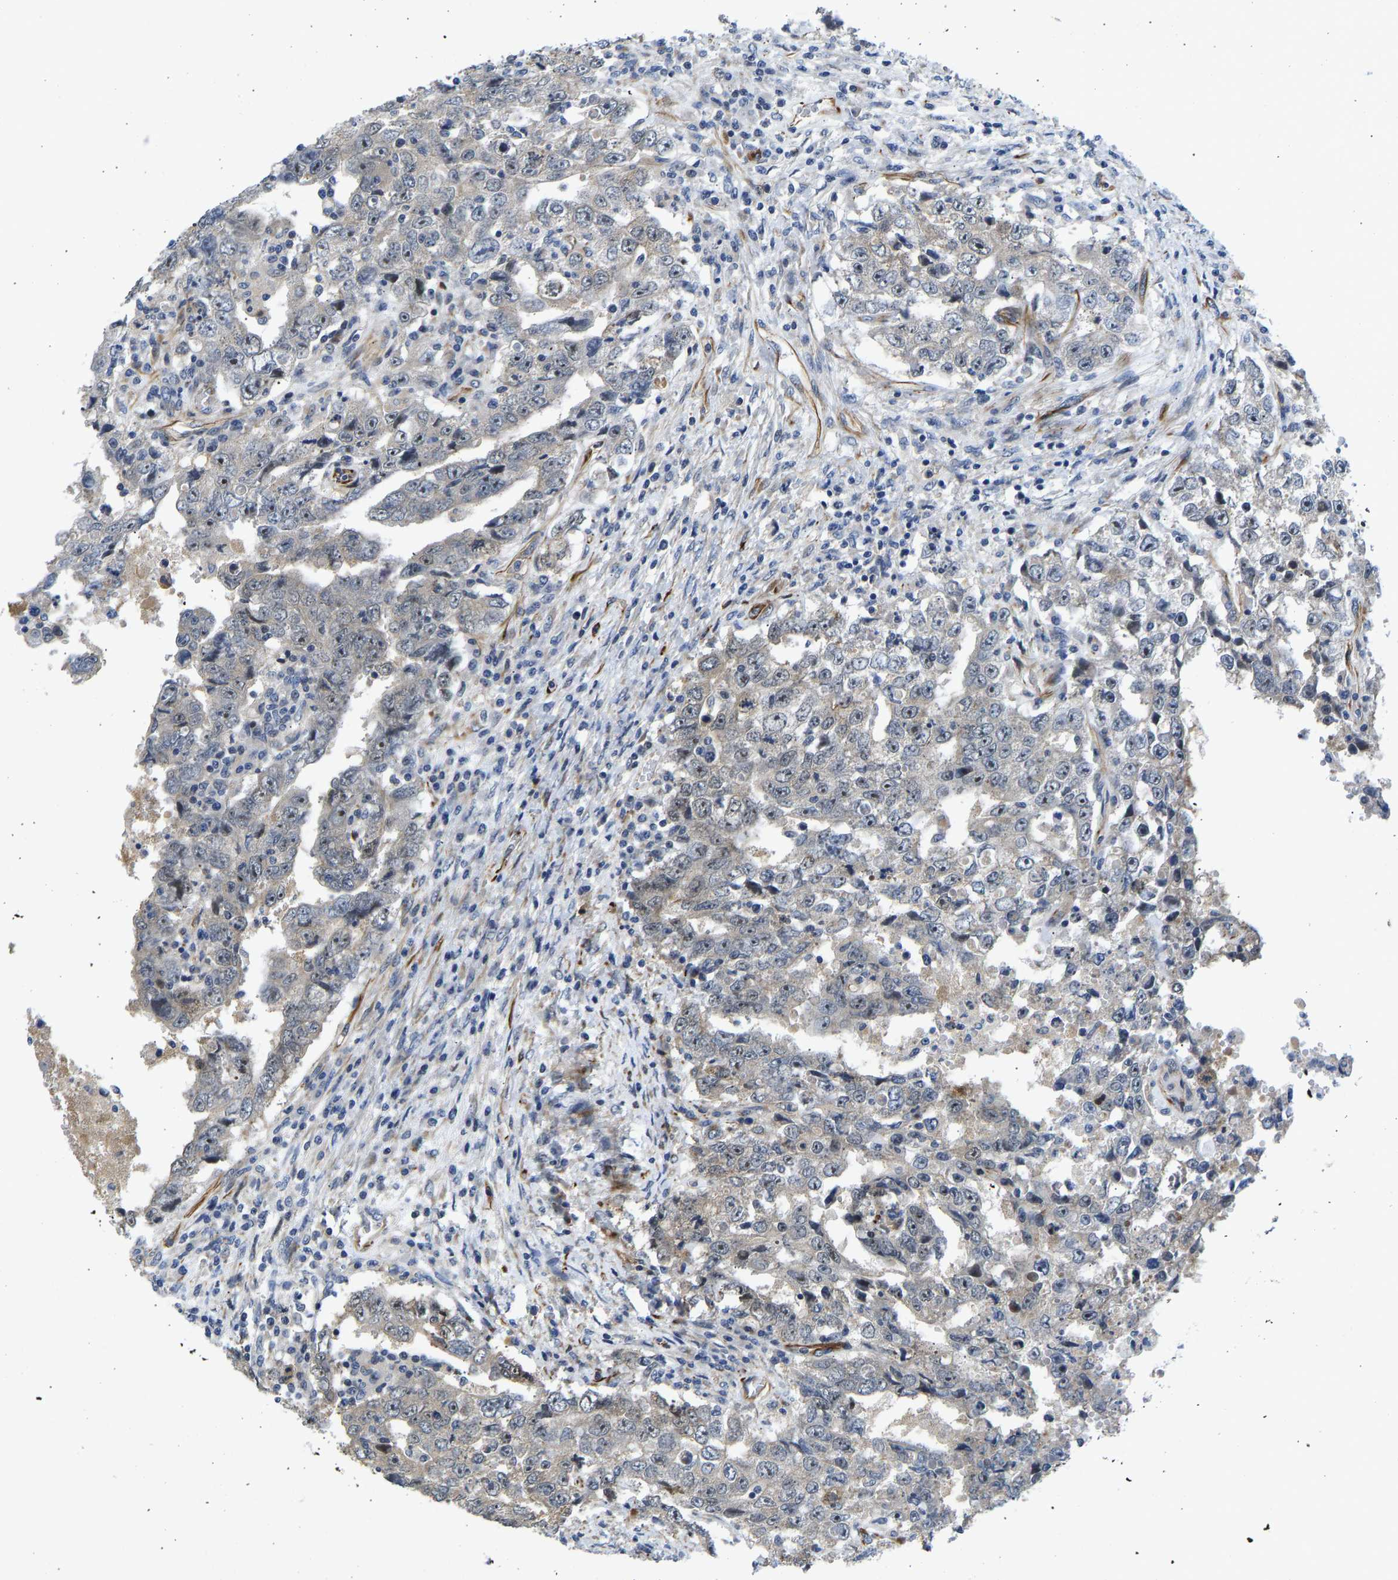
{"staining": {"intensity": "weak", "quantity": "25%-75%", "location": "nuclear"}, "tissue": "testis cancer", "cell_type": "Tumor cells", "image_type": "cancer", "snomed": [{"axis": "morphology", "description": "Carcinoma, Embryonal, NOS"}, {"axis": "topography", "description": "Testis"}], "caption": "Human embryonal carcinoma (testis) stained with a protein marker demonstrates weak staining in tumor cells.", "gene": "RESF1", "patient": {"sex": "male", "age": 26}}